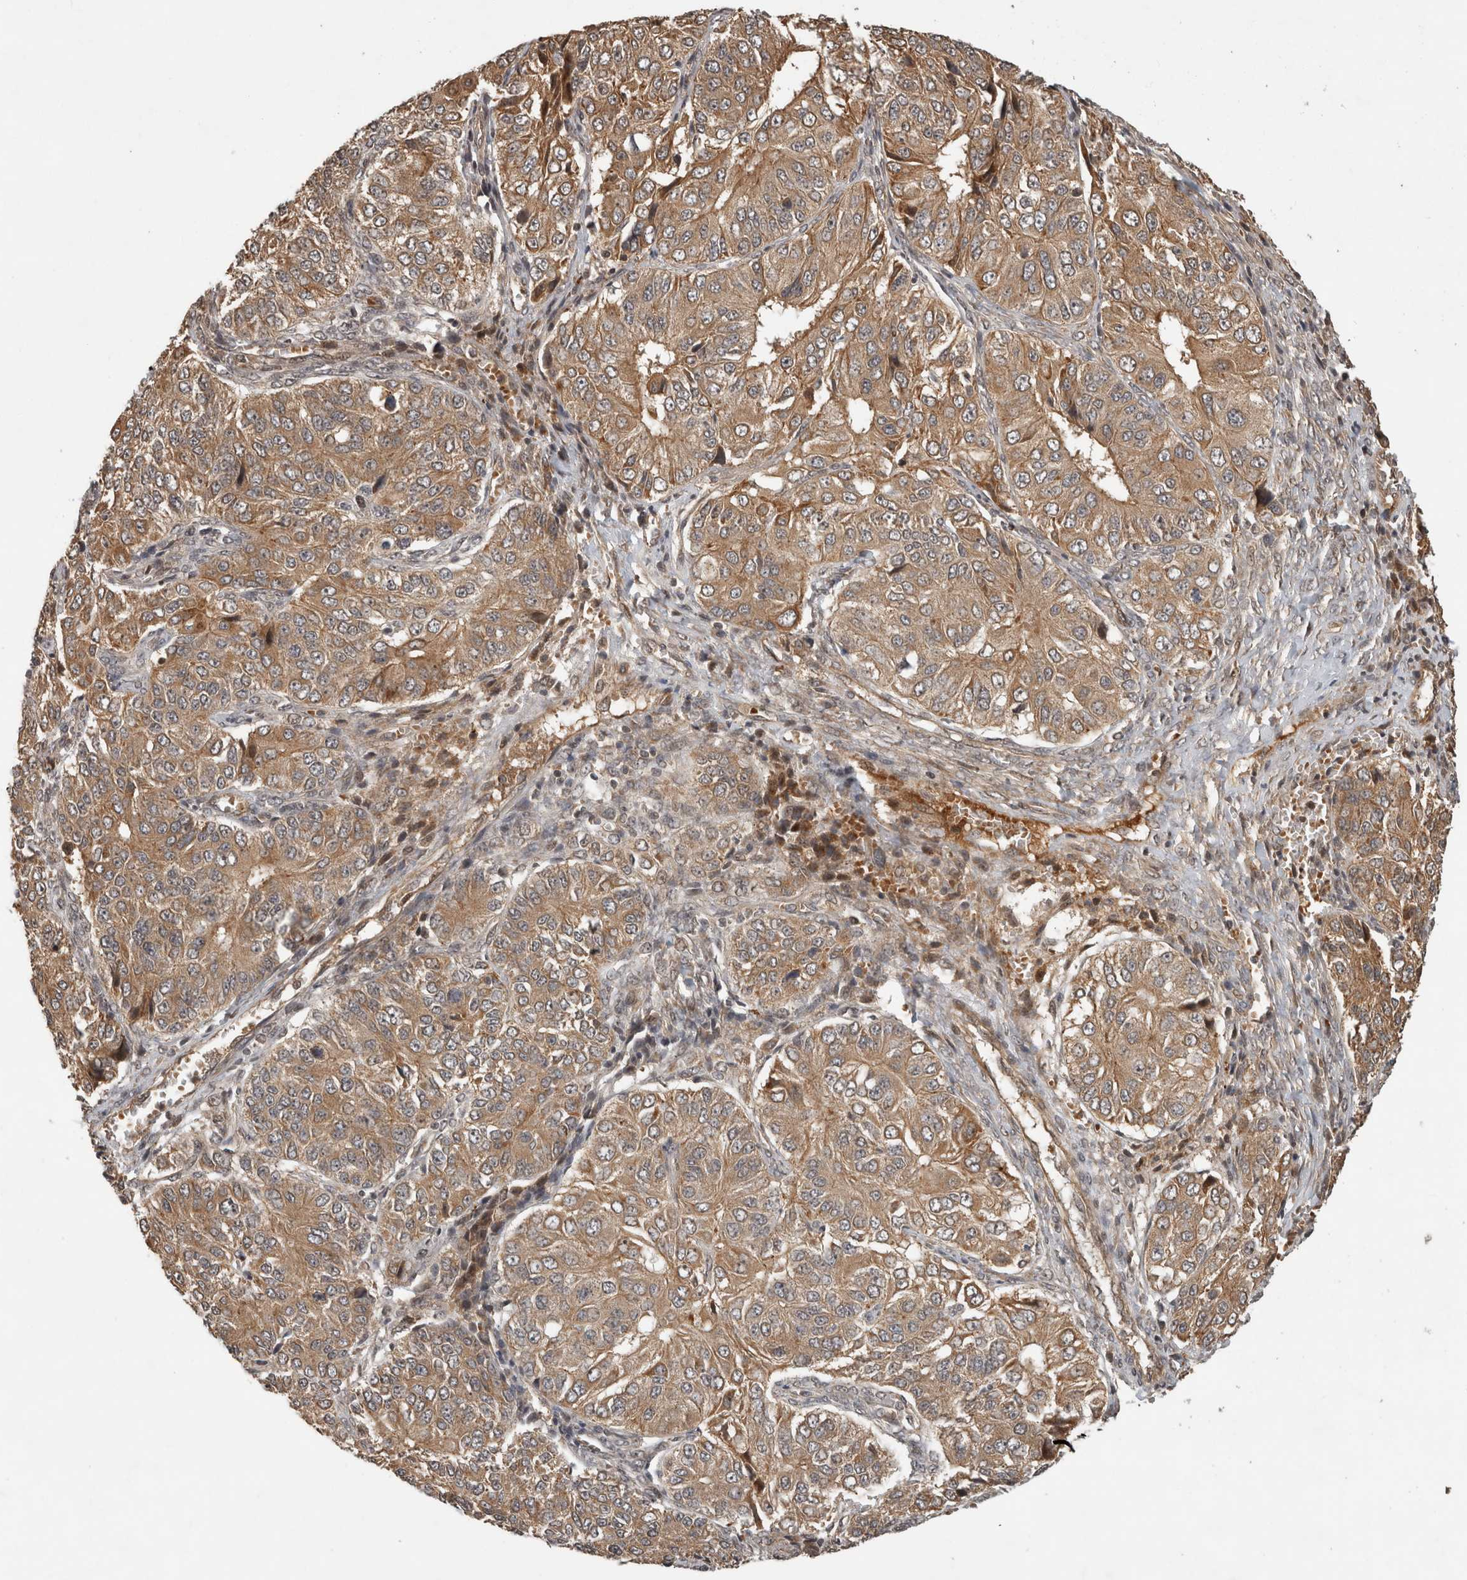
{"staining": {"intensity": "moderate", "quantity": ">75%", "location": "cytoplasmic/membranous"}, "tissue": "ovarian cancer", "cell_type": "Tumor cells", "image_type": "cancer", "snomed": [{"axis": "morphology", "description": "Carcinoma, endometroid"}, {"axis": "topography", "description": "Ovary"}], "caption": "Immunohistochemical staining of ovarian cancer reveals medium levels of moderate cytoplasmic/membranous positivity in approximately >75% of tumor cells.", "gene": "PITPNC1", "patient": {"sex": "female", "age": 51}}